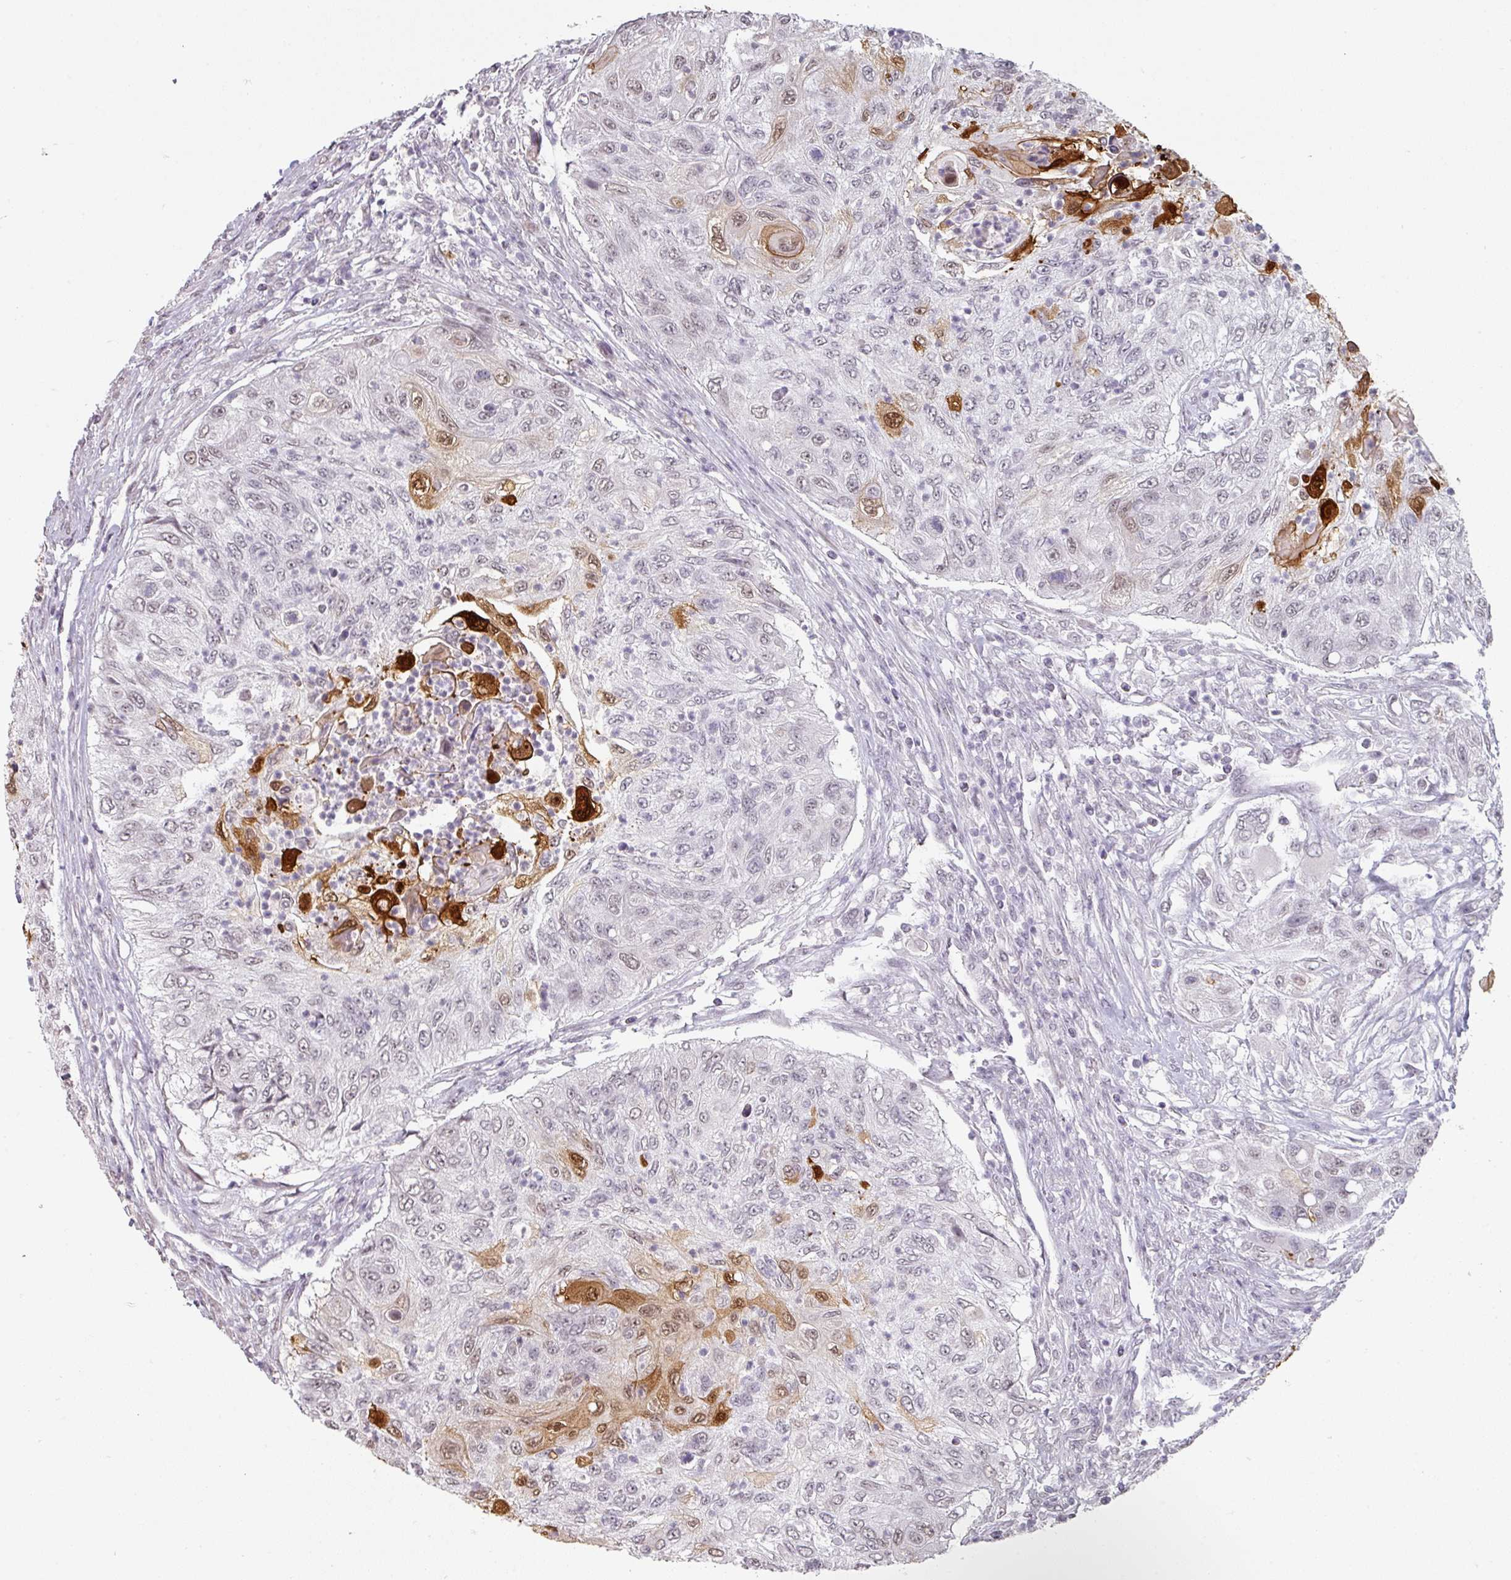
{"staining": {"intensity": "strong", "quantity": "<25%", "location": "cytoplasmic/membranous,nuclear"}, "tissue": "urothelial cancer", "cell_type": "Tumor cells", "image_type": "cancer", "snomed": [{"axis": "morphology", "description": "Urothelial carcinoma, High grade"}, {"axis": "topography", "description": "Urinary bladder"}], "caption": "Tumor cells display medium levels of strong cytoplasmic/membranous and nuclear expression in approximately <25% of cells in urothelial carcinoma (high-grade).", "gene": "SPRR1A", "patient": {"sex": "female", "age": 60}}